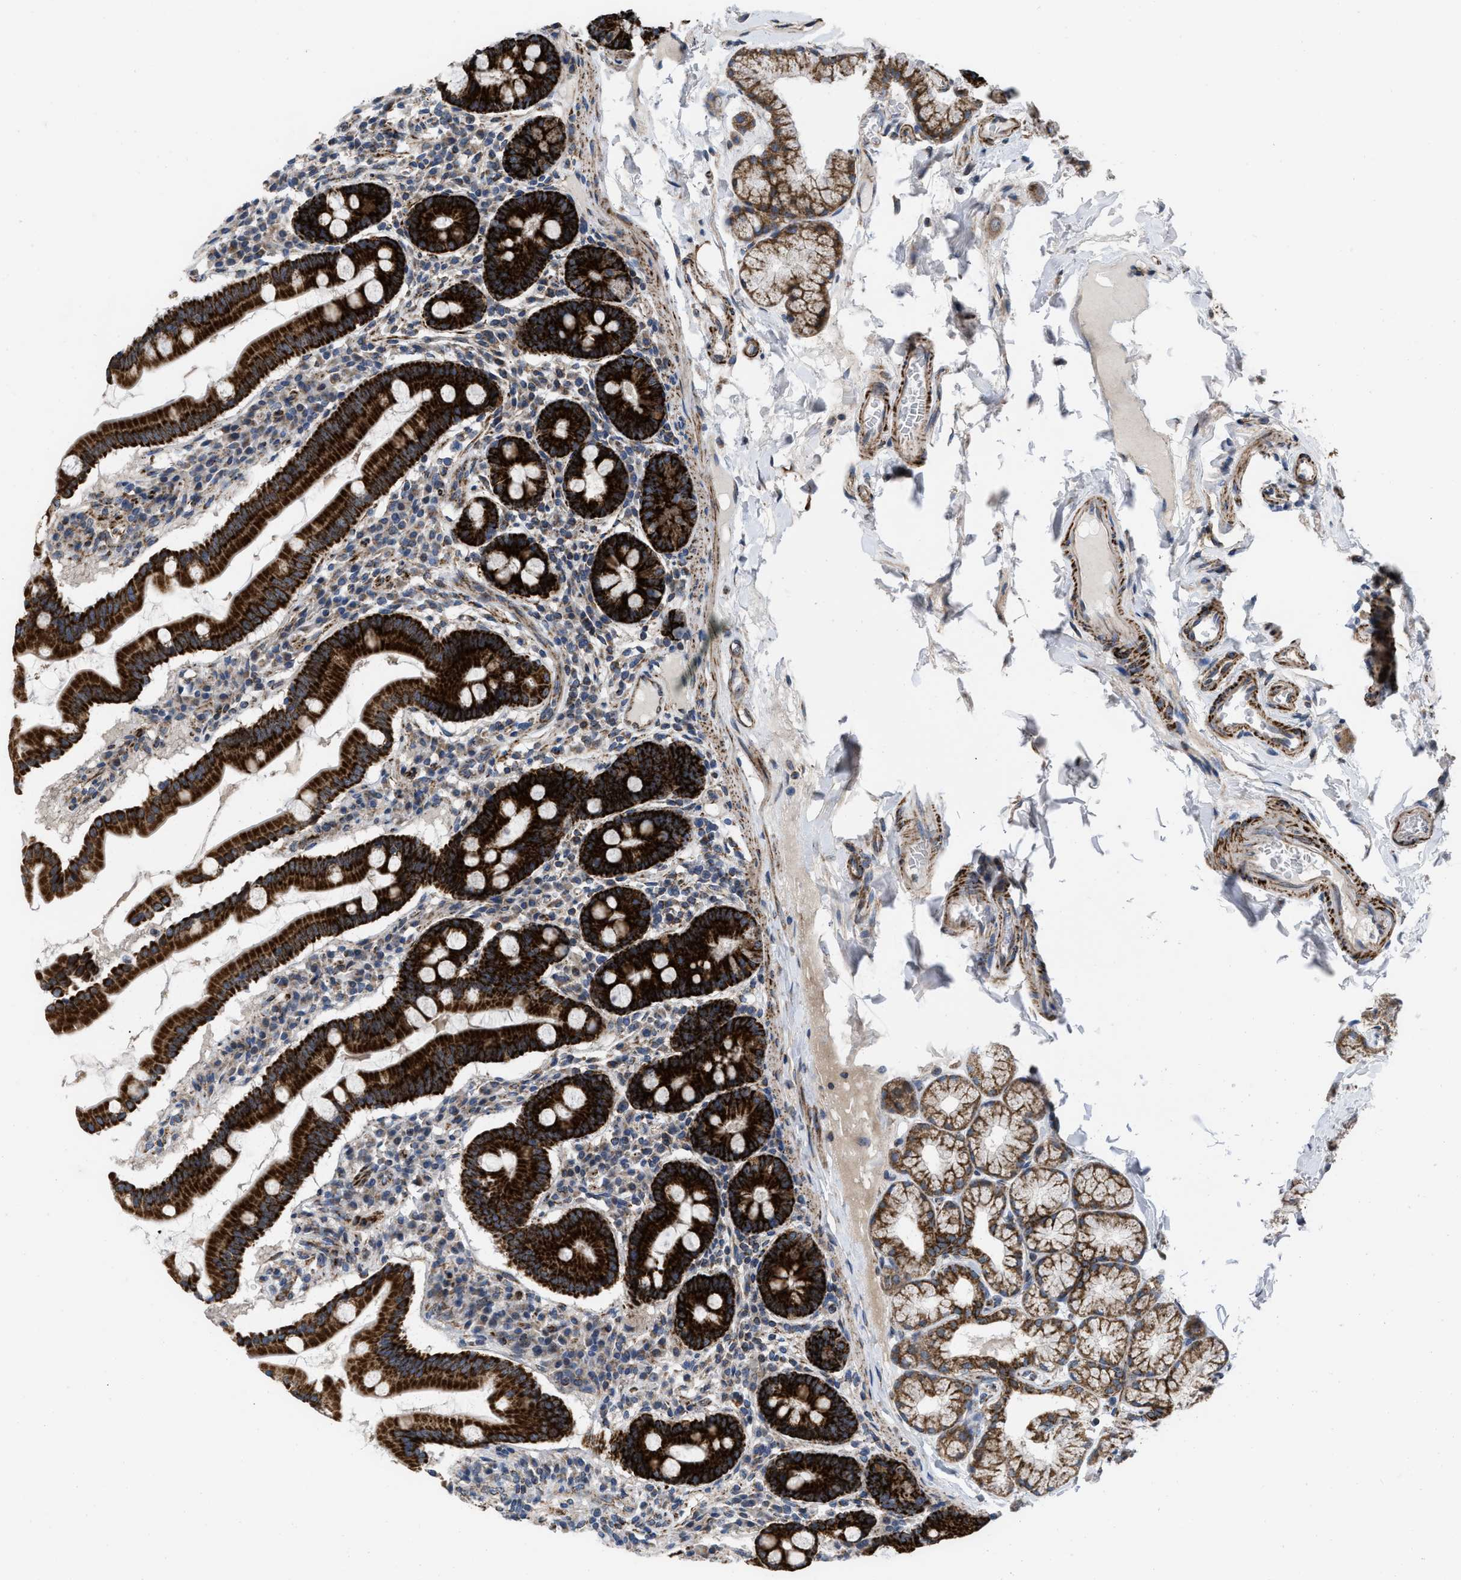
{"staining": {"intensity": "strong", "quantity": ">75%", "location": "cytoplasmic/membranous"}, "tissue": "duodenum", "cell_type": "Glandular cells", "image_type": "normal", "snomed": [{"axis": "morphology", "description": "Normal tissue, NOS"}, {"axis": "topography", "description": "Duodenum"}], "caption": "Protein staining demonstrates strong cytoplasmic/membranous expression in about >75% of glandular cells in benign duodenum. The staining was performed using DAB to visualize the protein expression in brown, while the nuclei were stained in blue with hematoxylin (Magnification: 20x).", "gene": "AKAP1", "patient": {"sex": "male", "age": 50}}